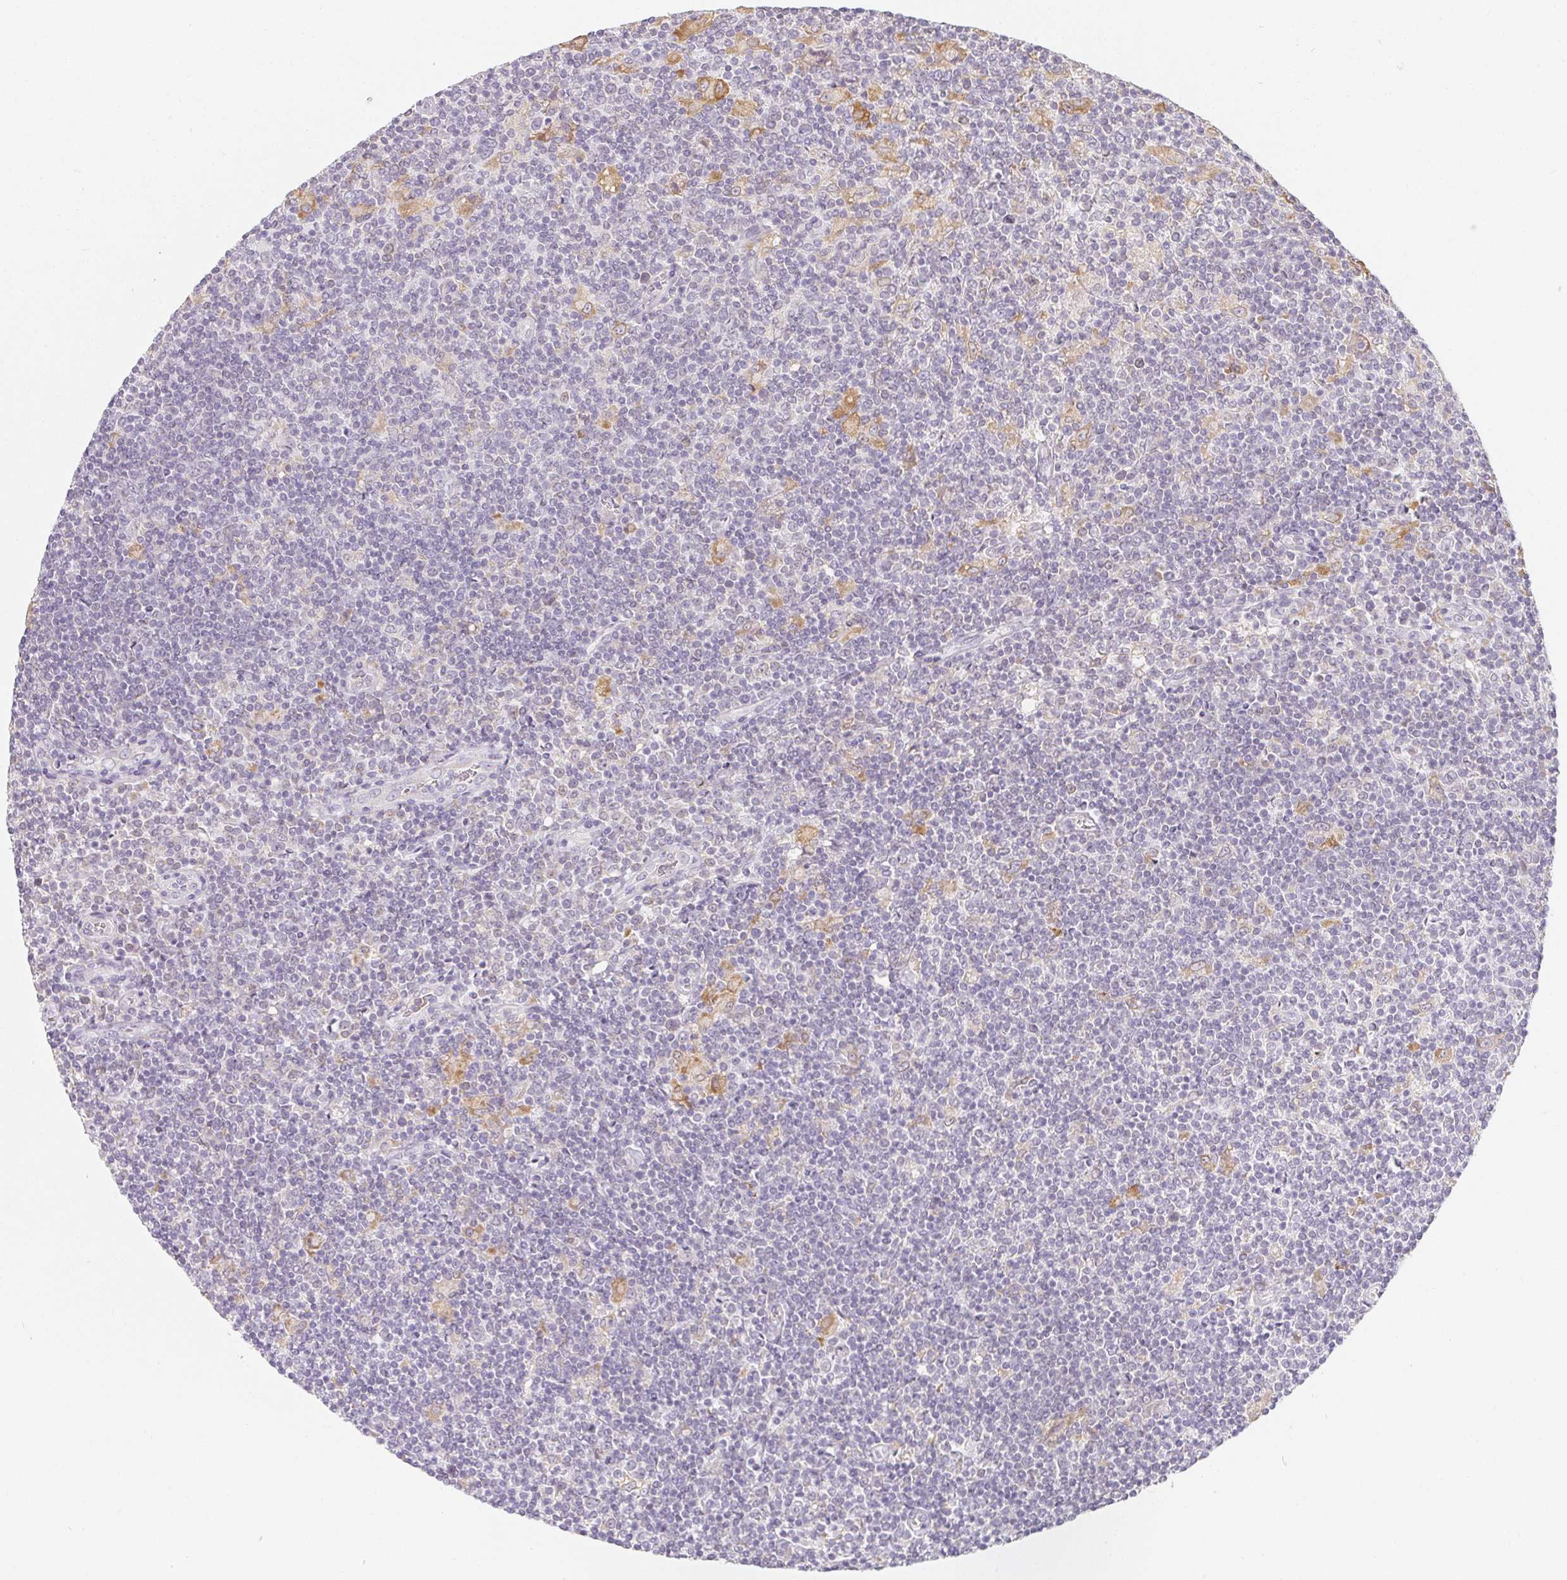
{"staining": {"intensity": "negative", "quantity": "none", "location": "none"}, "tissue": "lymphoma", "cell_type": "Tumor cells", "image_type": "cancer", "snomed": [{"axis": "morphology", "description": "Hodgkin's disease, NOS"}, {"axis": "topography", "description": "Lymph node"}], "caption": "This is an immunohistochemistry (IHC) image of human lymphoma. There is no expression in tumor cells.", "gene": "SOAT1", "patient": {"sex": "male", "age": 40}}